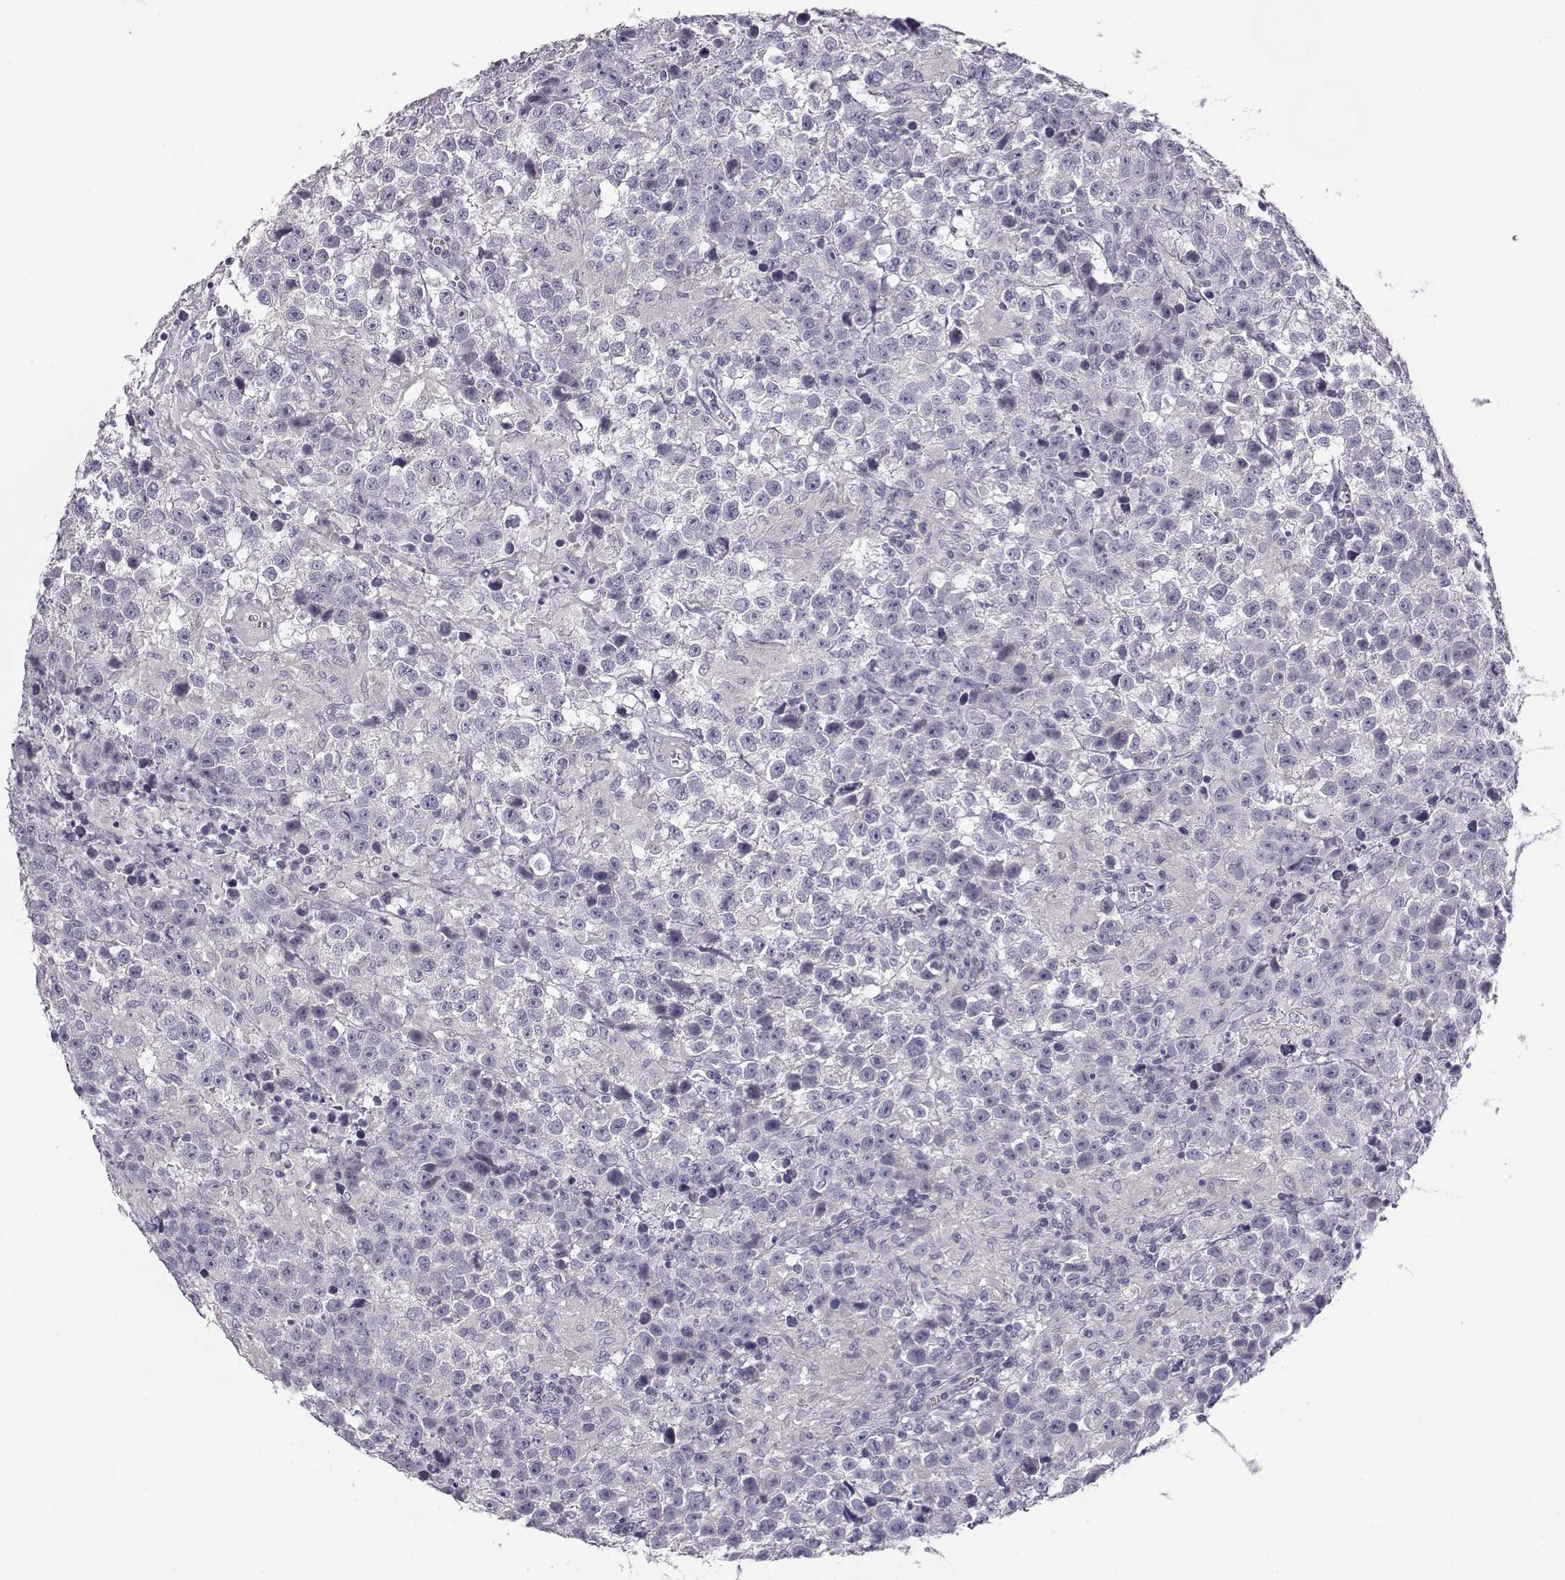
{"staining": {"intensity": "negative", "quantity": "none", "location": "none"}, "tissue": "testis cancer", "cell_type": "Tumor cells", "image_type": "cancer", "snomed": [{"axis": "morphology", "description": "Seminoma, NOS"}, {"axis": "topography", "description": "Testis"}], "caption": "IHC of human testis seminoma shows no expression in tumor cells.", "gene": "MYCBPAP", "patient": {"sex": "male", "age": 43}}